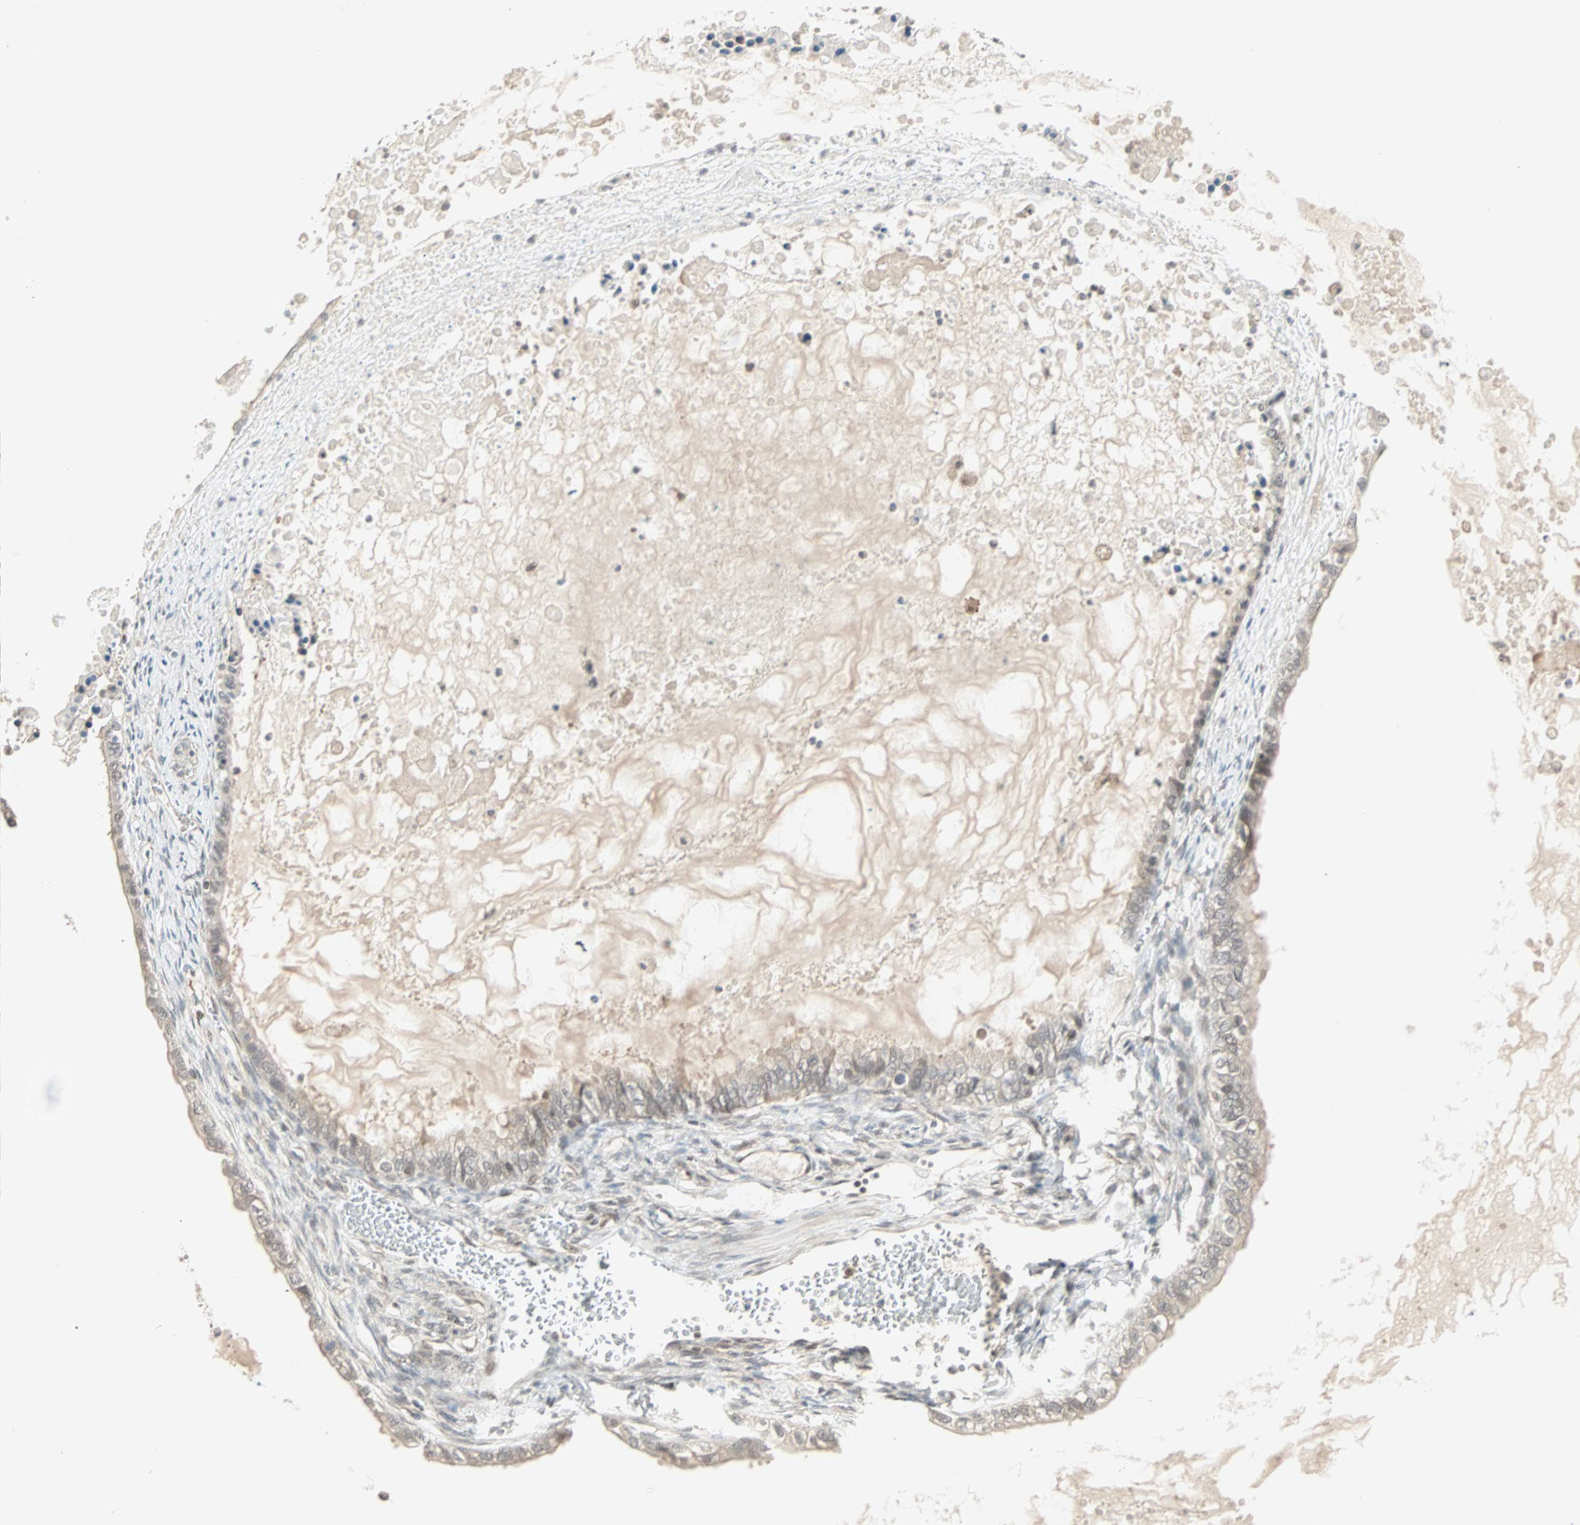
{"staining": {"intensity": "weak", "quantity": ">75%", "location": "cytoplasmic/membranous"}, "tissue": "ovarian cancer", "cell_type": "Tumor cells", "image_type": "cancer", "snomed": [{"axis": "morphology", "description": "Cystadenocarcinoma, mucinous, NOS"}, {"axis": "topography", "description": "Ovary"}], "caption": "Brown immunohistochemical staining in ovarian mucinous cystadenocarcinoma reveals weak cytoplasmic/membranous positivity in approximately >75% of tumor cells.", "gene": "PTPA", "patient": {"sex": "female", "age": 80}}